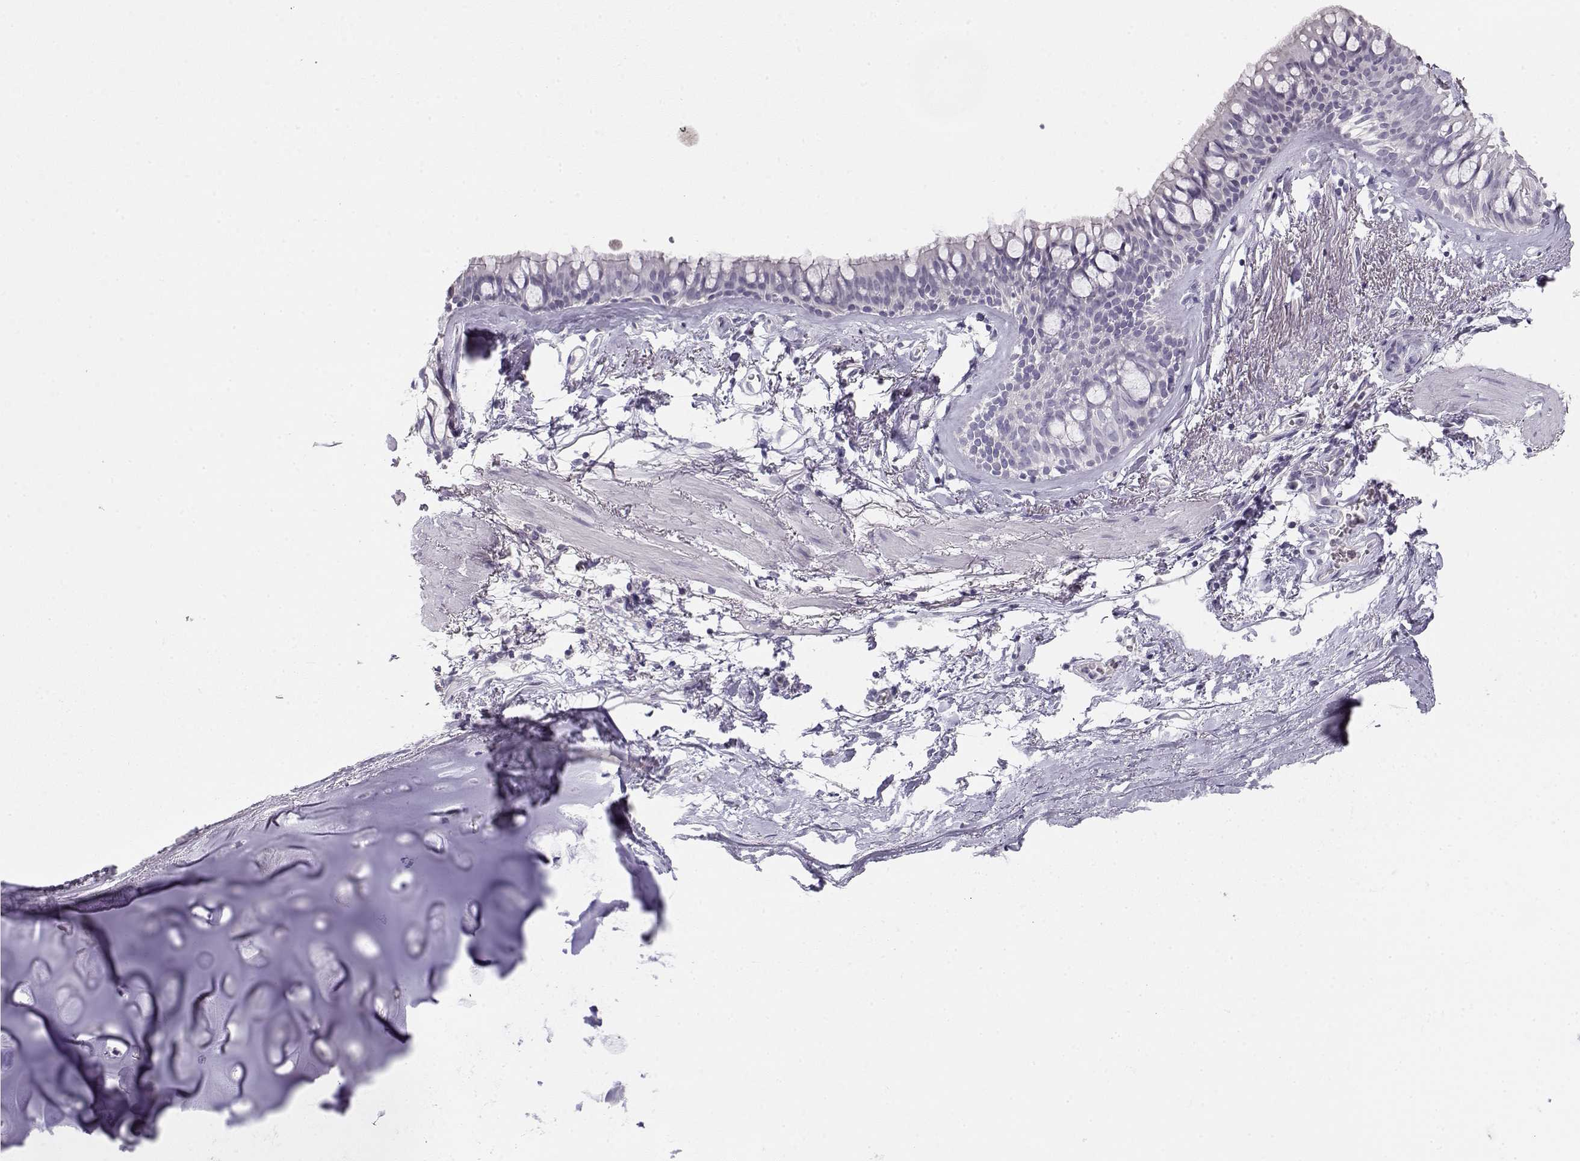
{"staining": {"intensity": "negative", "quantity": "none", "location": "none"}, "tissue": "bronchus", "cell_type": "Respiratory epithelial cells", "image_type": "normal", "snomed": [{"axis": "morphology", "description": "Normal tissue, NOS"}, {"axis": "morphology", "description": "Squamous cell carcinoma, NOS"}, {"axis": "topography", "description": "Cartilage tissue"}, {"axis": "topography", "description": "Bronchus"}], "caption": "Immunohistochemical staining of normal human bronchus reveals no significant expression in respiratory epithelial cells. (DAB immunohistochemistry visualized using brightfield microscopy, high magnification).", "gene": "NUTM1", "patient": {"sex": "male", "age": 72}}